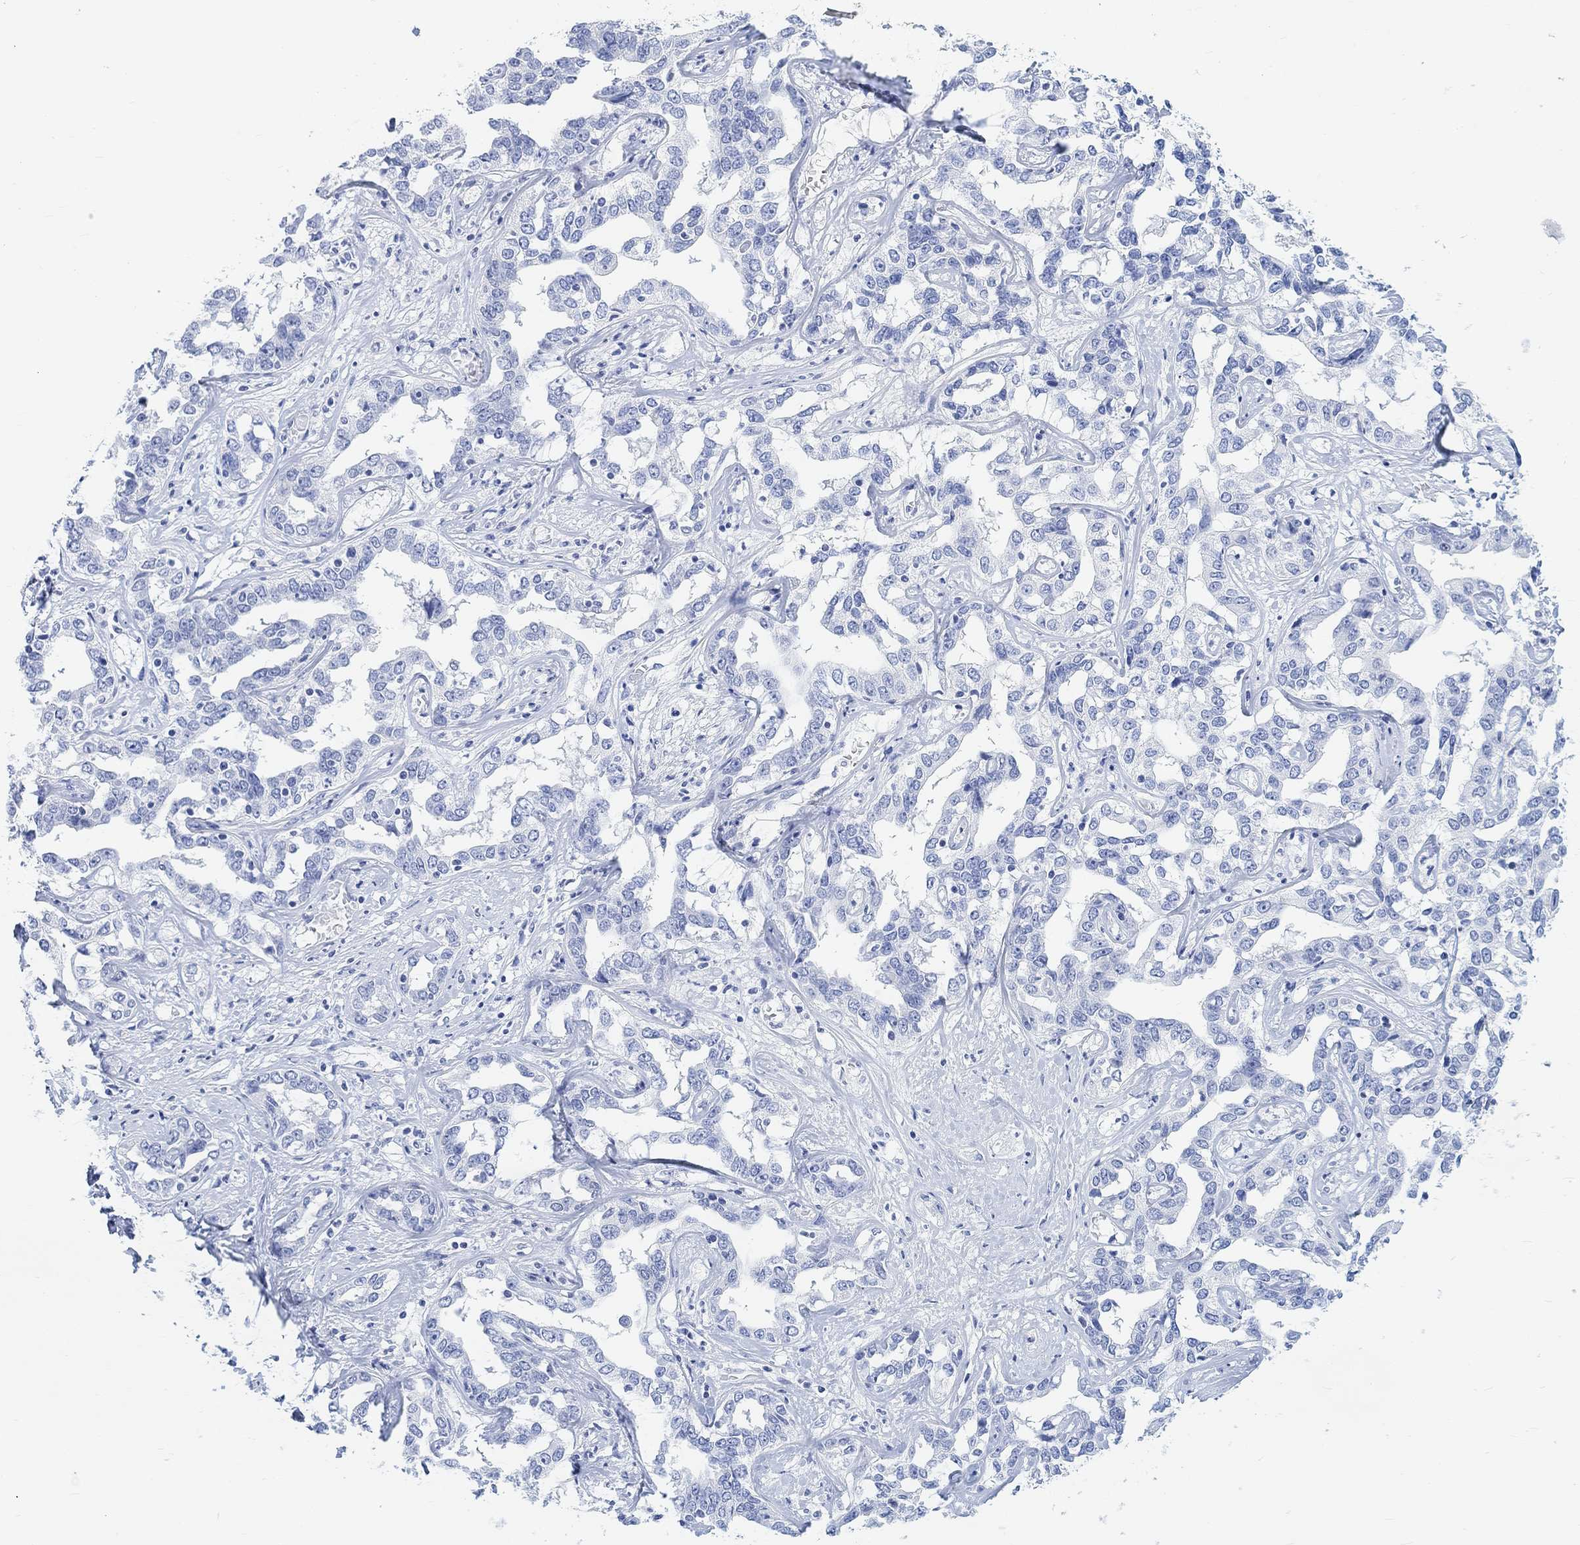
{"staining": {"intensity": "negative", "quantity": "none", "location": "none"}, "tissue": "liver cancer", "cell_type": "Tumor cells", "image_type": "cancer", "snomed": [{"axis": "morphology", "description": "Cholangiocarcinoma"}, {"axis": "topography", "description": "Liver"}], "caption": "This is a micrograph of immunohistochemistry (IHC) staining of cholangiocarcinoma (liver), which shows no expression in tumor cells.", "gene": "ENO4", "patient": {"sex": "male", "age": 59}}